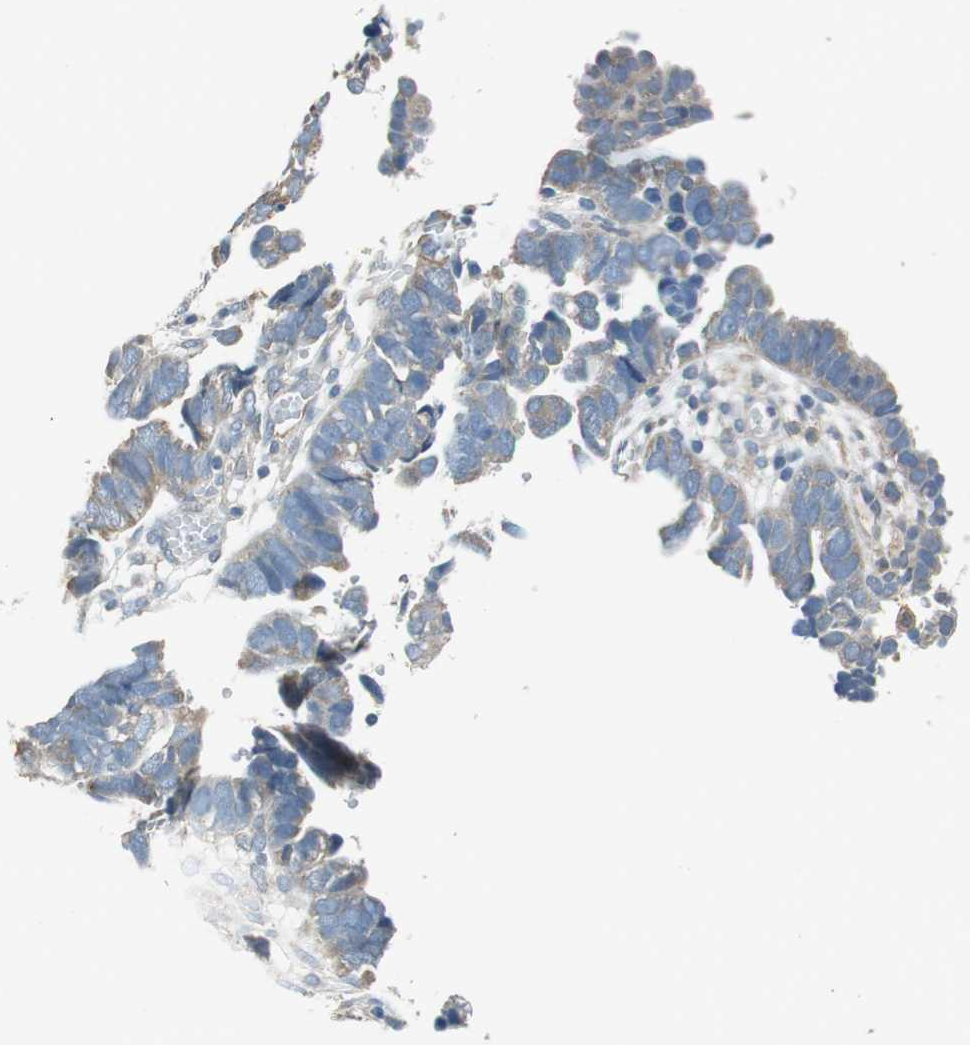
{"staining": {"intensity": "weak", "quantity": "25%-75%", "location": "cytoplasmic/membranous"}, "tissue": "endometrial cancer", "cell_type": "Tumor cells", "image_type": "cancer", "snomed": [{"axis": "morphology", "description": "Adenocarcinoma, NOS"}, {"axis": "topography", "description": "Endometrium"}], "caption": "Immunohistochemical staining of human endometrial adenocarcinoma demonstrates low levels of weak cytoplasmic/membranous protein staining in approximately 25%-75% of tumor cells.", "gene": "ALDH4A1", "patient": {"sex": "female", "age": 75}}